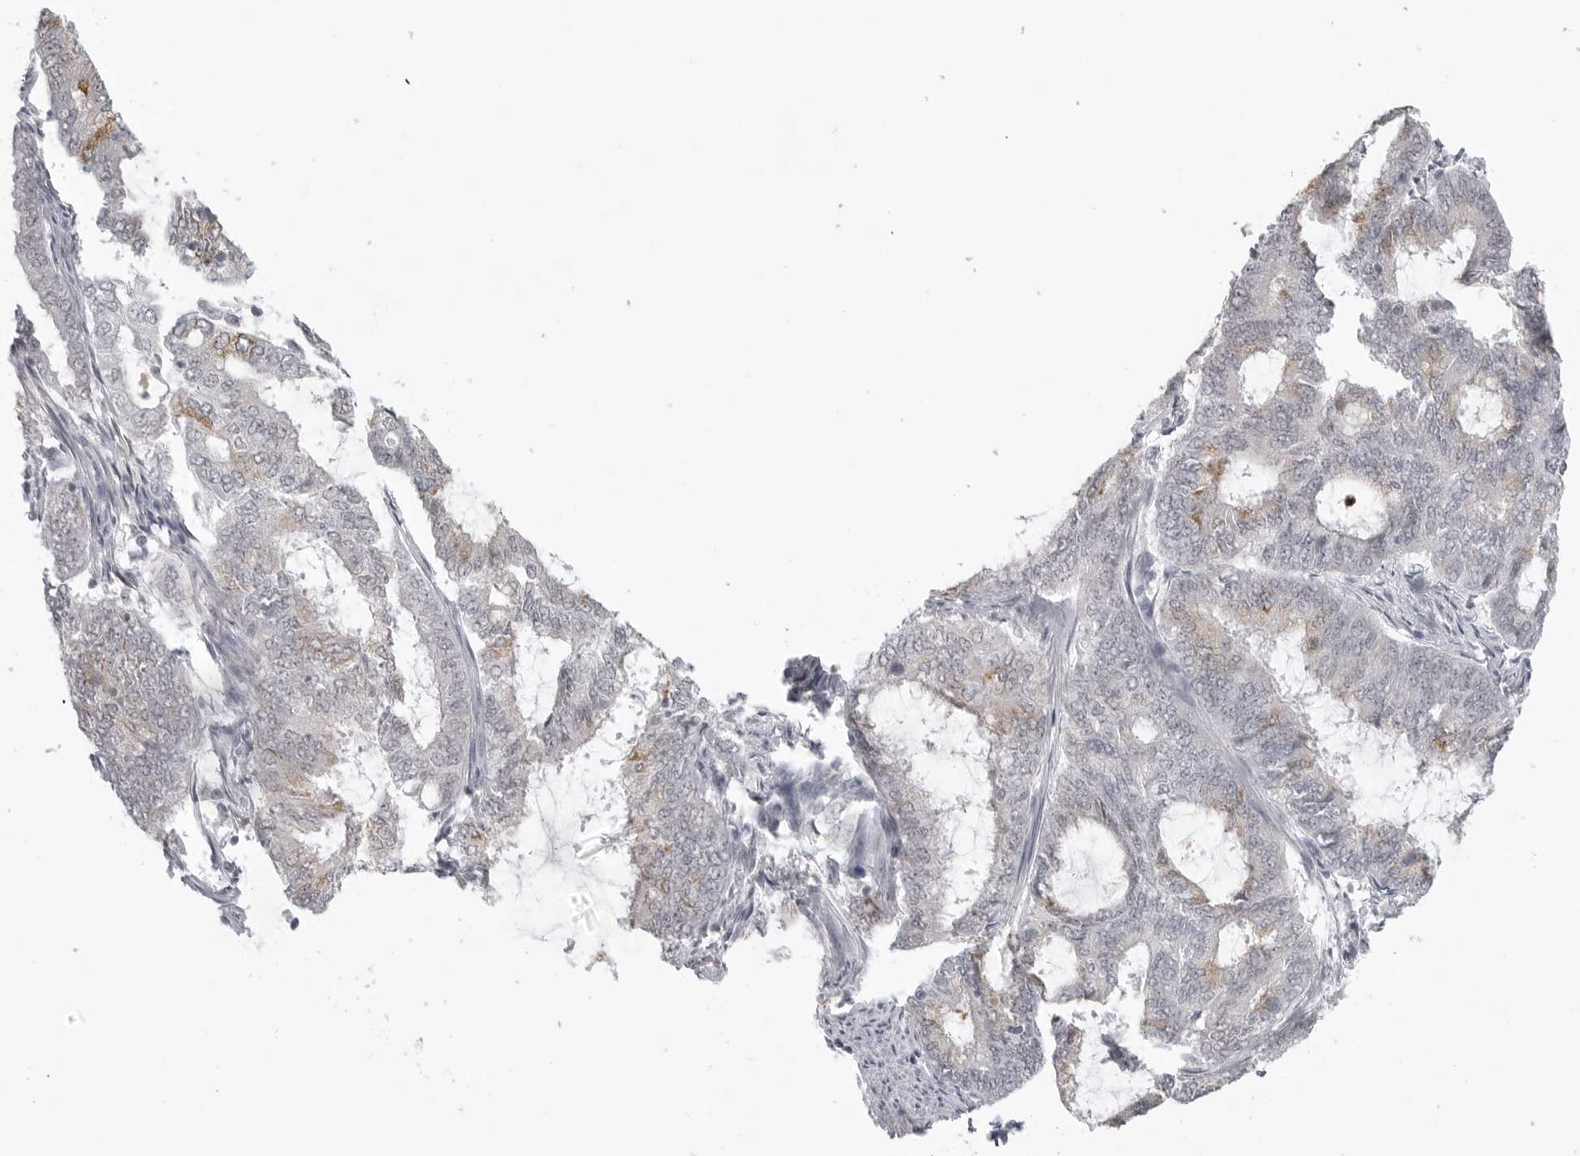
{"staining": {"intensity": "moderate", "quantity": "<25%", "location": "cytoplasmic/membranous"}, "tissue": "endometrial cancer", "cell_type": "Tumor cells", "image_type": "cancer", "snomed": [{"axis": "morphology", "description": "Adenocarcinoma, NOS"}, {"axis": "topography", "description": "Endometrium"}], "caption": "Adenocarcinoma (endometrial) stained for a protein (brown) displays moderate cytoplasmic/membranous positive staining in about <25% of tumor cells.", "gene": "TCTN3", "patient": {"sex": "female", "age": 49}}